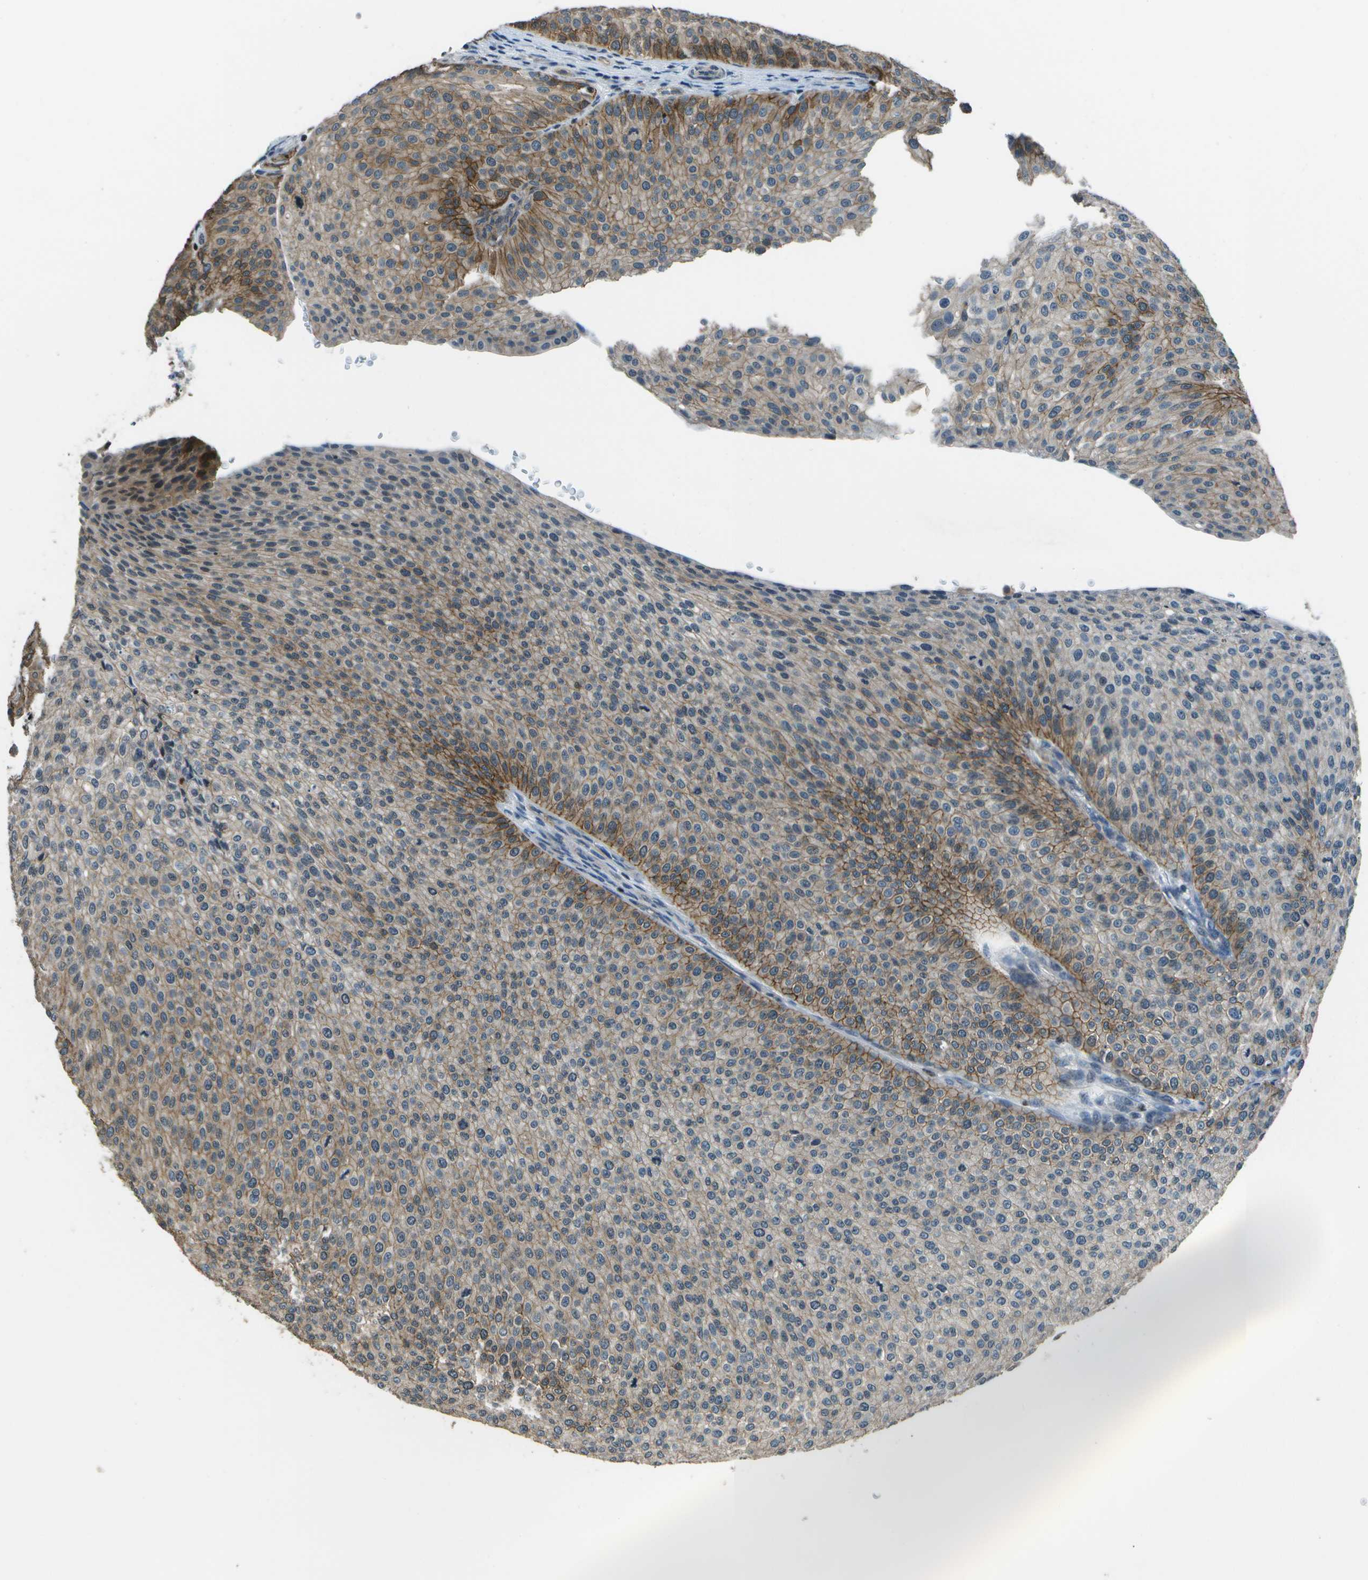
{"staining": {"intensity": "moderate", "quantity": "25%-75%", "location": "cytoplasmic/membranous"}, "tissue": "urothelial cancer", "cell_type": "Tumor cells", "image_type": "cancer", "snomed": [{"axis": "morphology", "description": "Urothelial carcinoma, Low grade"}, {"axis": "topography", "description": "Smooth muscle"}, {"axis": "topography", "description": "Urinary bladder"}], "caption": "High-magnification brightfield microscopy of low-grade urothelial carcinoma stained with DAB (3,3'-diaminobenzidine) (brown) and counterstained with hematoxylin (blue). tumor cells exhibit moderate cytoplasmic/membranous positivity is seen in approximately25%-75% of cells.", "gene": "PDLIM1", "patient": {"sex": "male", "age": 60}}